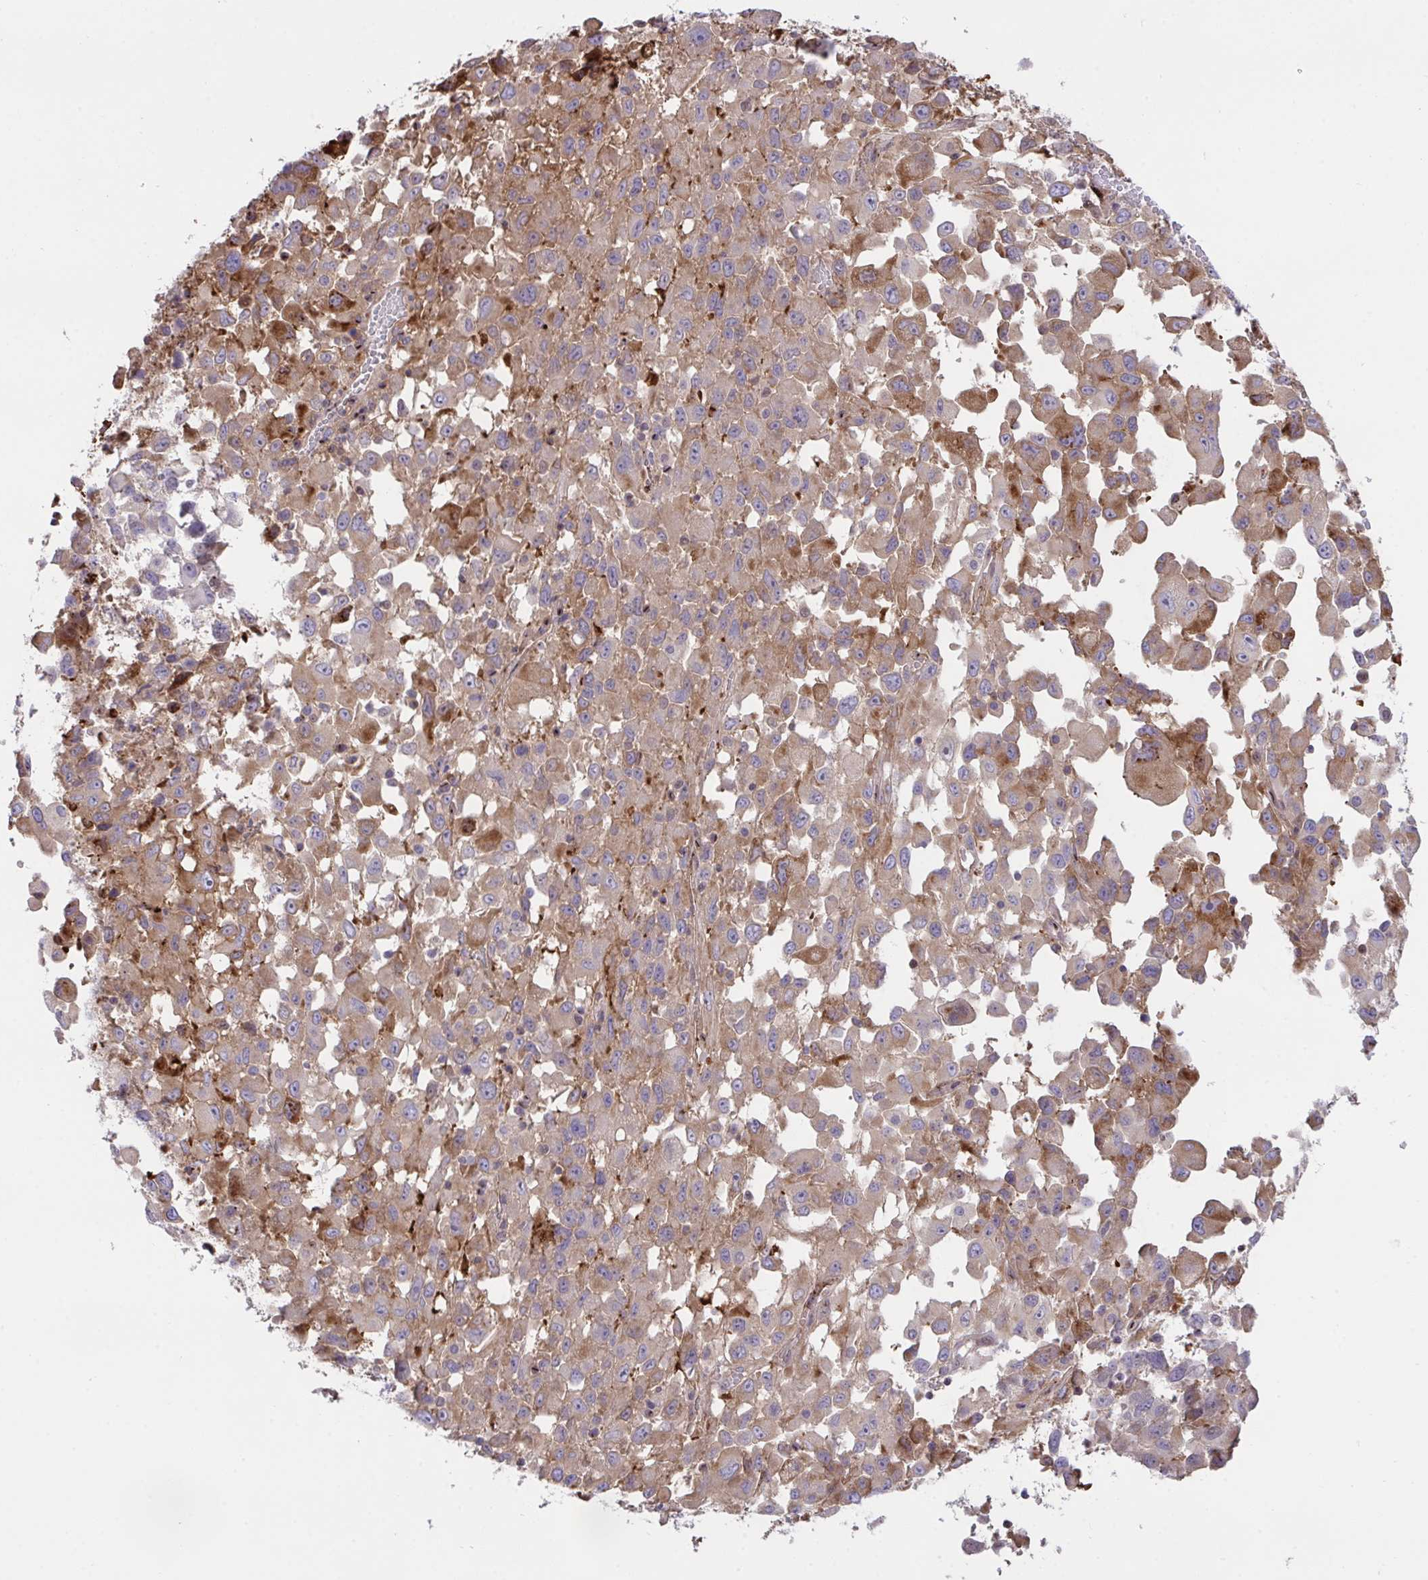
{"staining": {"intensity": "moderate", "quantity": ">75%", "location": "cytoplasmic/membranous"}, "tissue": "melanoma", "cell_type": "Tumor cells", "image_type": "cancer", "snomed": [{"axis": "morphology", "description": "Malignant melanoma, Metastatic site"}, {"axis": "topography", "description": "Soft tissue"}], "caption": "Malignant melanoma (metastatic site) tissue demonstrates moderate cytoplasmic/membranous positivity in about >75% of tumor cells (DAB (3,3'-diaminobenzidine) IHC with brightfield microscopy, high magnification).", "gene": "PPIH", "patient": {"sex": "male", "age": 50}}